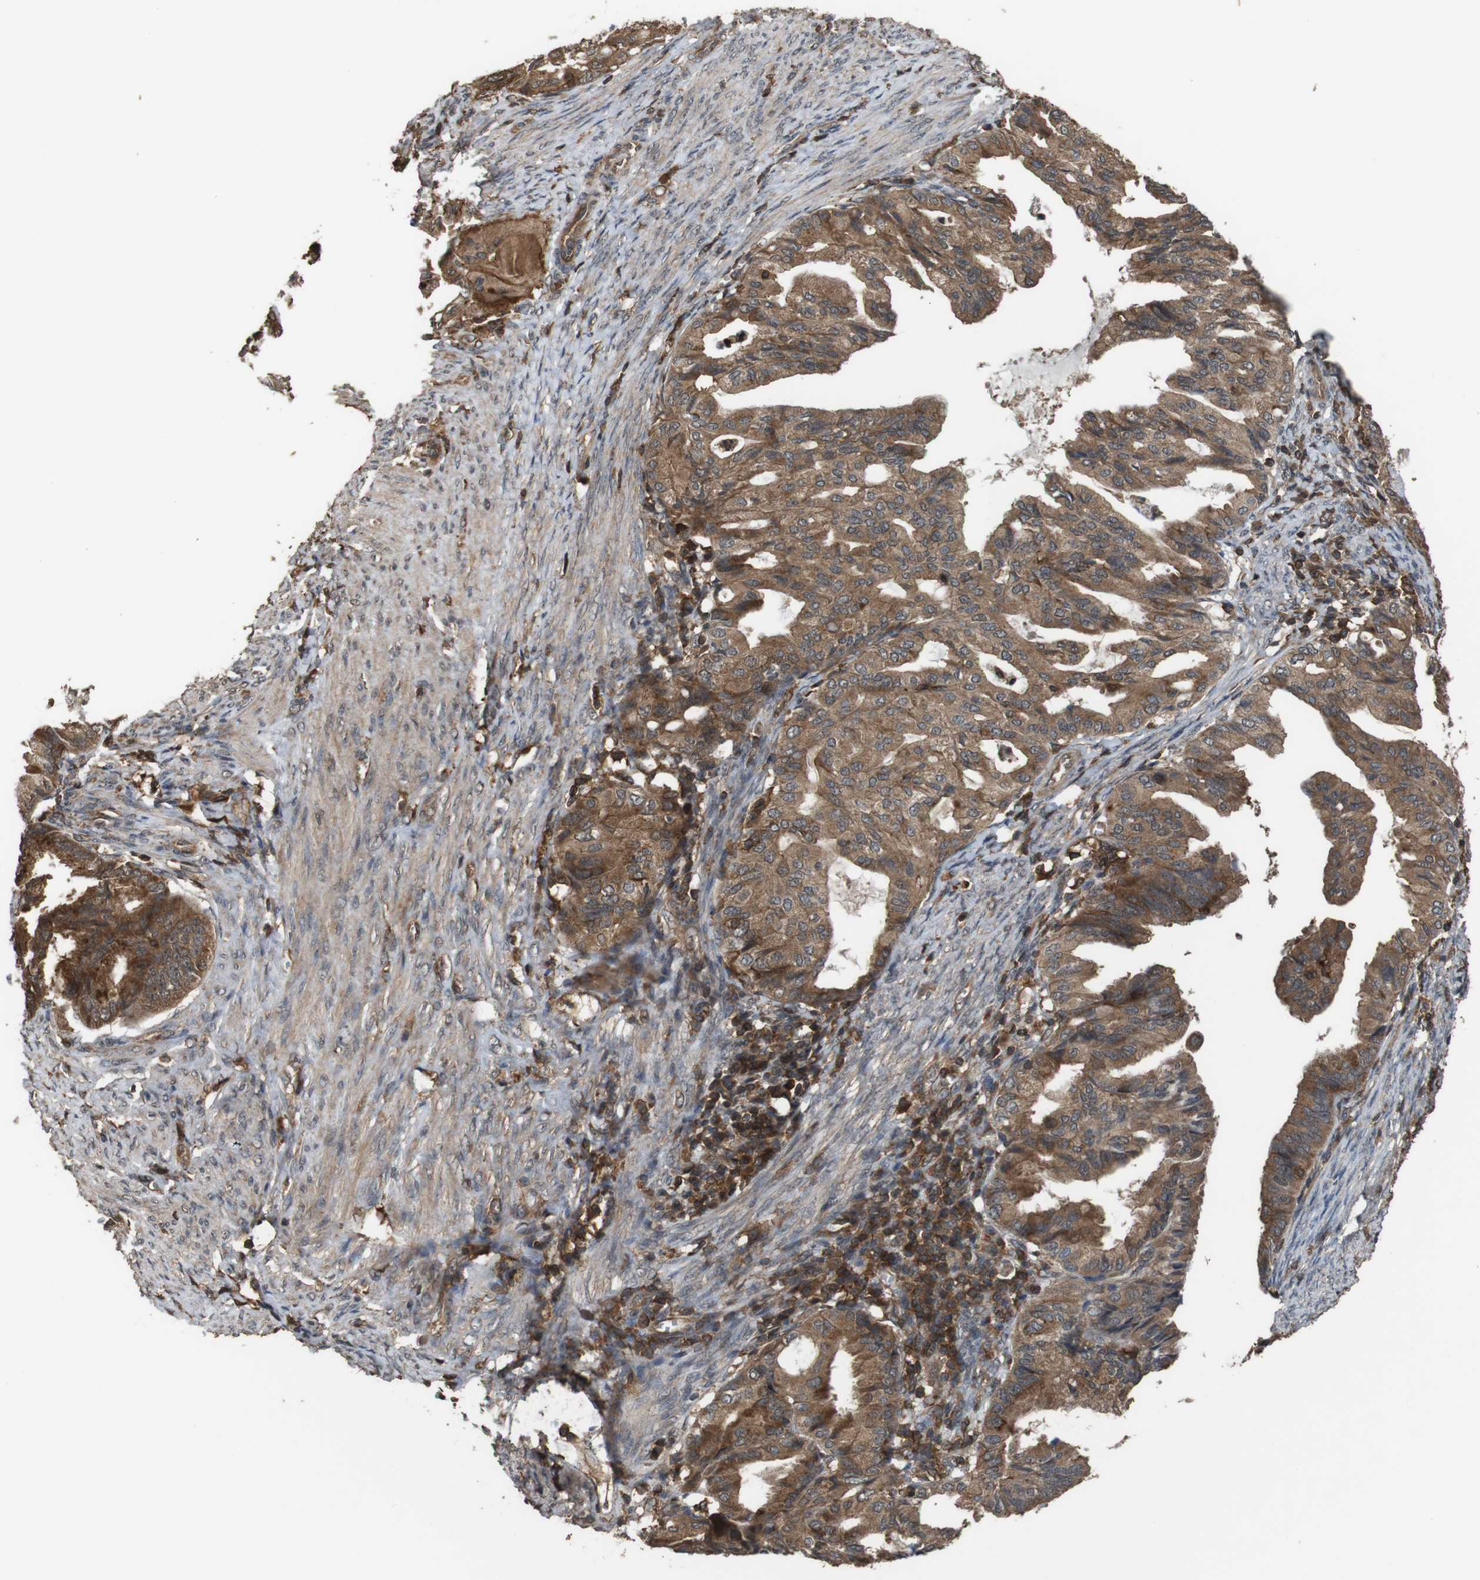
{"staining": {"intensity": "moderate", "quantity": ">75%", "location": "cytoplasmic/membranous"}, "tissue": "endometrial cancer", "cell_type": "Tumor cells", "image_type": "cancer", "snomed": [{"axis": "morphology", "description": "Adenocarcinoma, NOS"}, {"axis": "topography", "description": "Endometrium"}], "caption": "High-magnification brightfield microscopy of endometrial cancer (adenocarcinoma) stained with DAB (3,3'-diaminobenzidine) (brown) and counterstained with hematoxylin (blue). tumor cells exhibit moderate cytoplasmic/membranous expression is seen in about>75% of cells. (DAB (3,3'-diaminobenzidine) IHC, brown staining for protein, blue staining for nuclei).", "gene": "BAG4", "patient": {"sex": "female", "age": 86}}